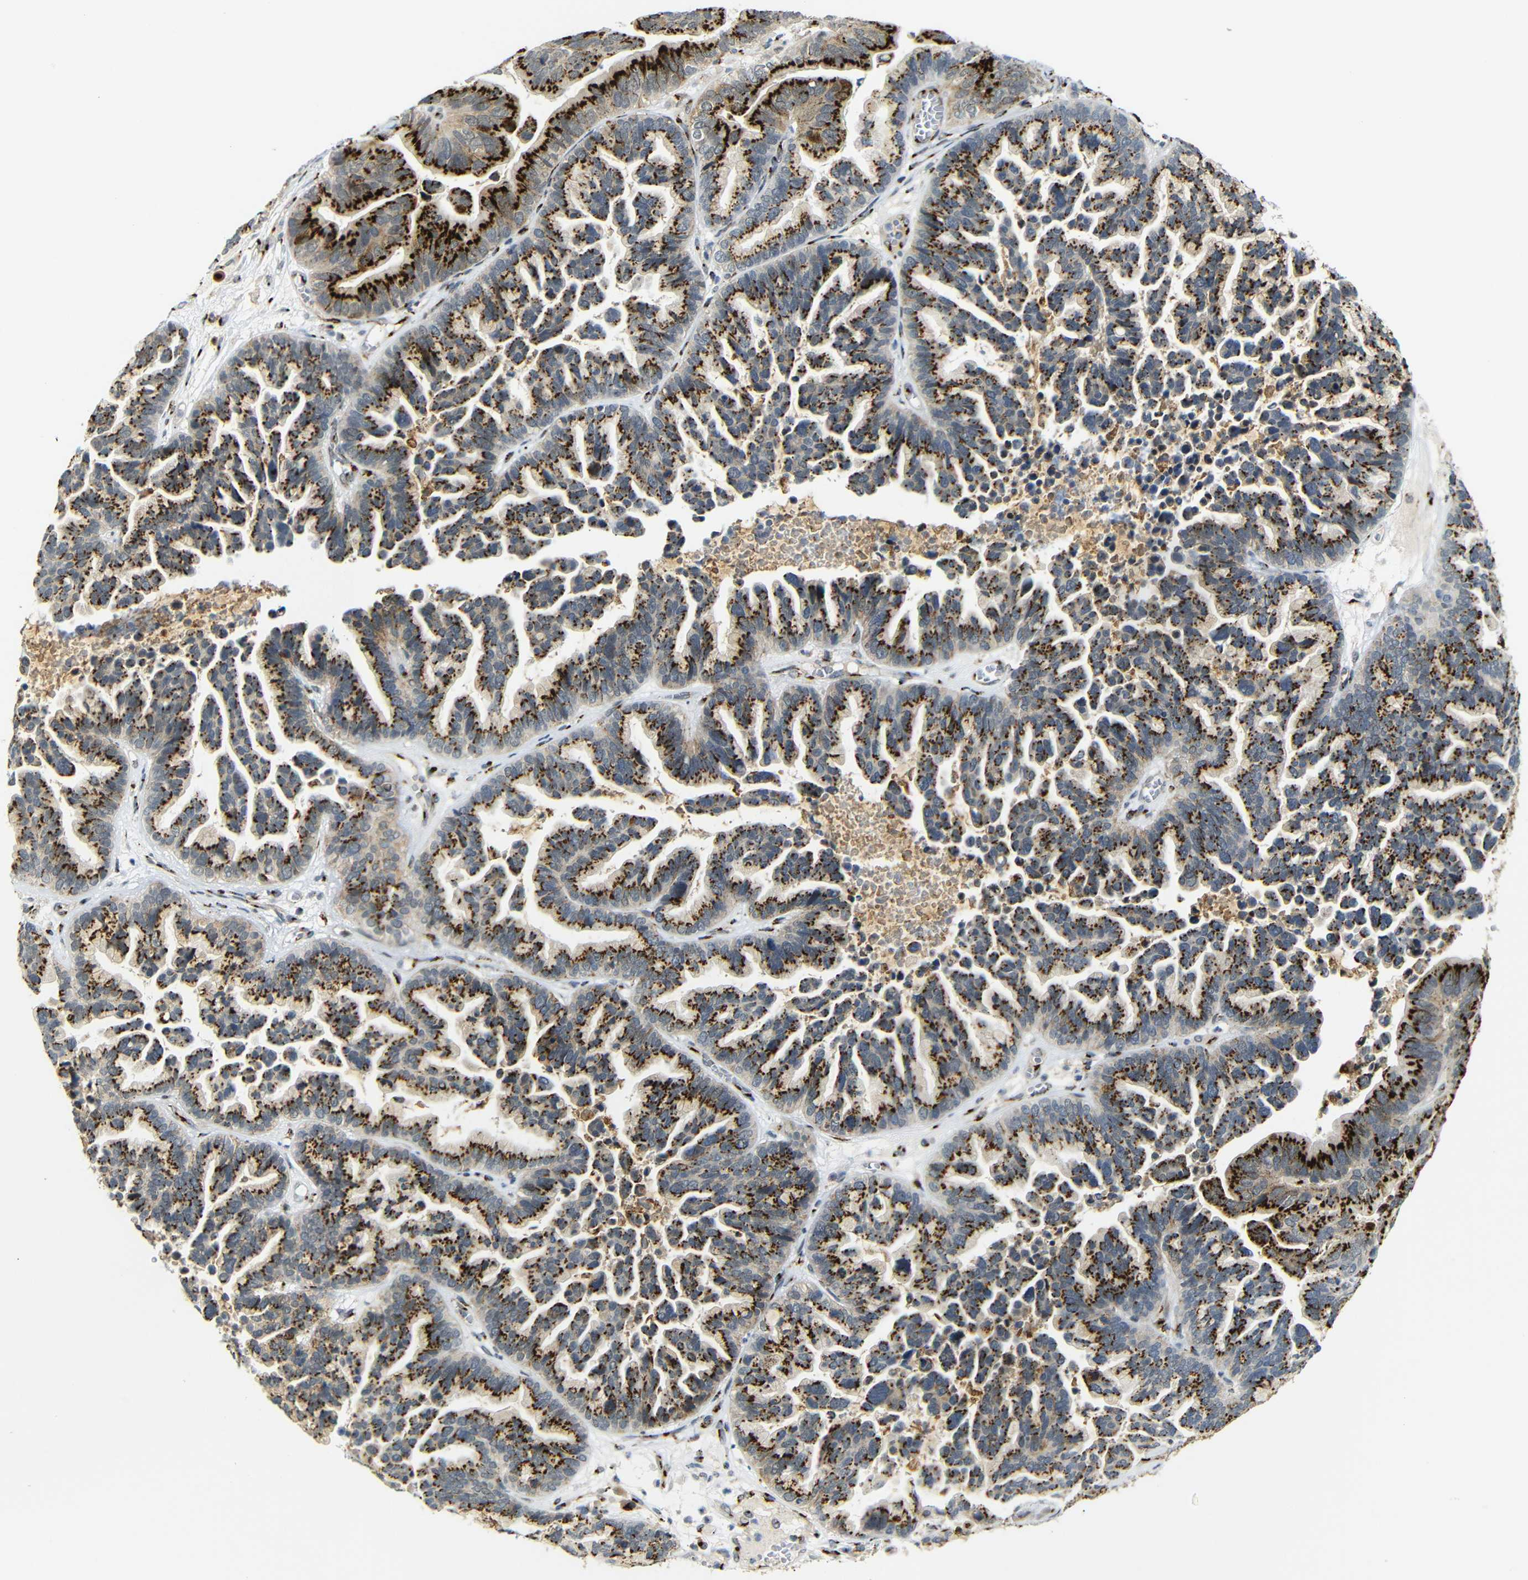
{"staining": {"intensity": "strong", "quantity": ">75%", "location": "cytoplasmic/membranous"}, "tissue": "ovarian cancer", "cell_type": "Tumor cells", "image_type": "cancer", "snomed": [{"axis": "morphology", "description": "Cystadenocarcinoma, serous, NOS"}, {"axis": "topography", "description": "Ovary"}], "caption": "Immunohistochemistry histopathology image of neoplastic tissue: serous cystadenocarcinoma (ovarian) stained using IHC demonstrates high levels of strong protein expression localized specifically in the cytoplasmic/membranous of tumor cells, appearing as a cytoplasmic/membranous brown color.", "gene": "TGOLN2", "patient": {"sex": "female", "age": 56}}